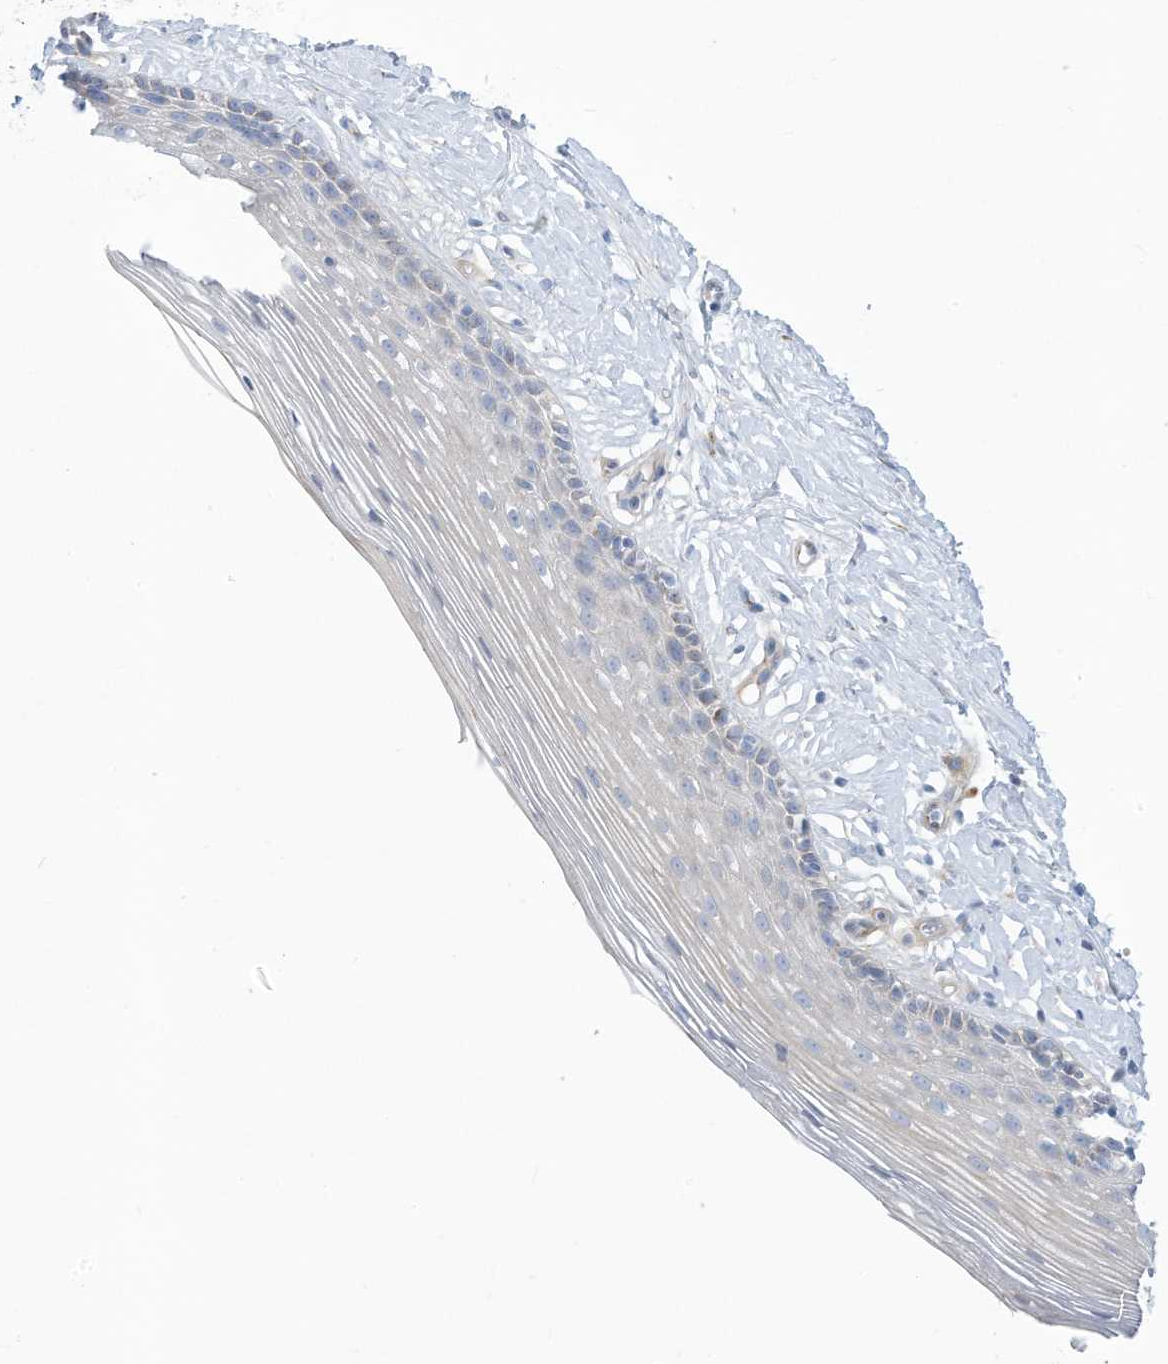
{"staining": {"intensity": "weak", "quantity": "<25%", "location": "cytoplasmic/membranous"}, "tissue": "vagina", "cell_type": "Squamous epithelial cells", "image_type": "normal", "snomed": [{"axis": "morphology", "description": "Normal tissue, NOS"}, {"axis": "topography", "description": "Vagina"}], "caption": "Micrograph shows no significant protein positivity in squamous epithelial cells of normal vagina. (DAB (3,3'-diaminobenzidine) immunohistochemistry visualized using brightfield microscopy, high magnification).", "gene": "TRMT2B", "patient": {"sex": "female", "age": 46}}